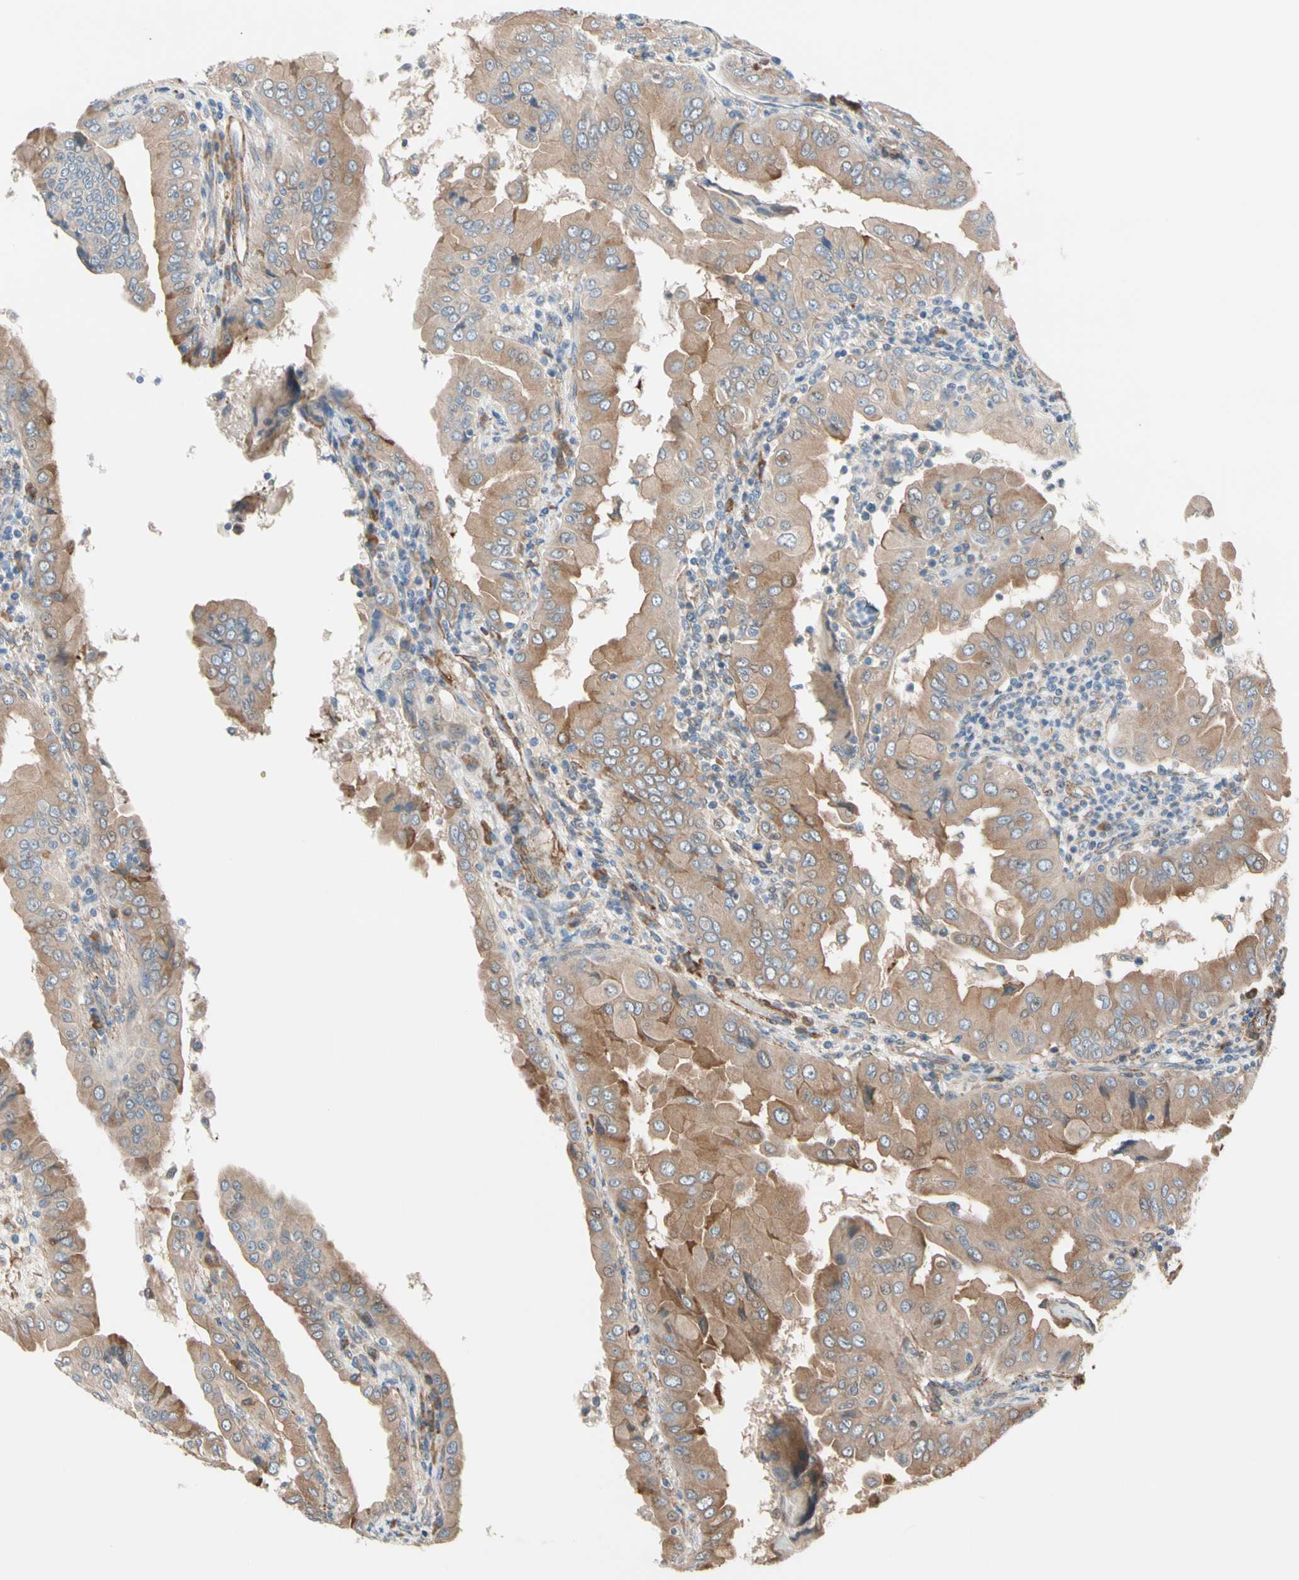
{"staining": {"intensity": "moderate", "quantity": ">75%", "location": "cytoplasmic/membranous"}, "tissue": "thyroid cancer", "cell_type": "Tumor cells", "image_type": "cancer", "snomed": [{"axis": "morphology", "description": "Papillary adenocarcinoma, NOS"}, {"axis": "topography", "description": "Thyroid gland"}], "caption": "Protein analysis of thyroid papillary adenocarcinoma tissue exhibits moderate cytoplasmic/membranous expression in approximately >75% of tumor cells.", "gene": "LIMK2", "patient": {"sex": "male", "age": 33}}